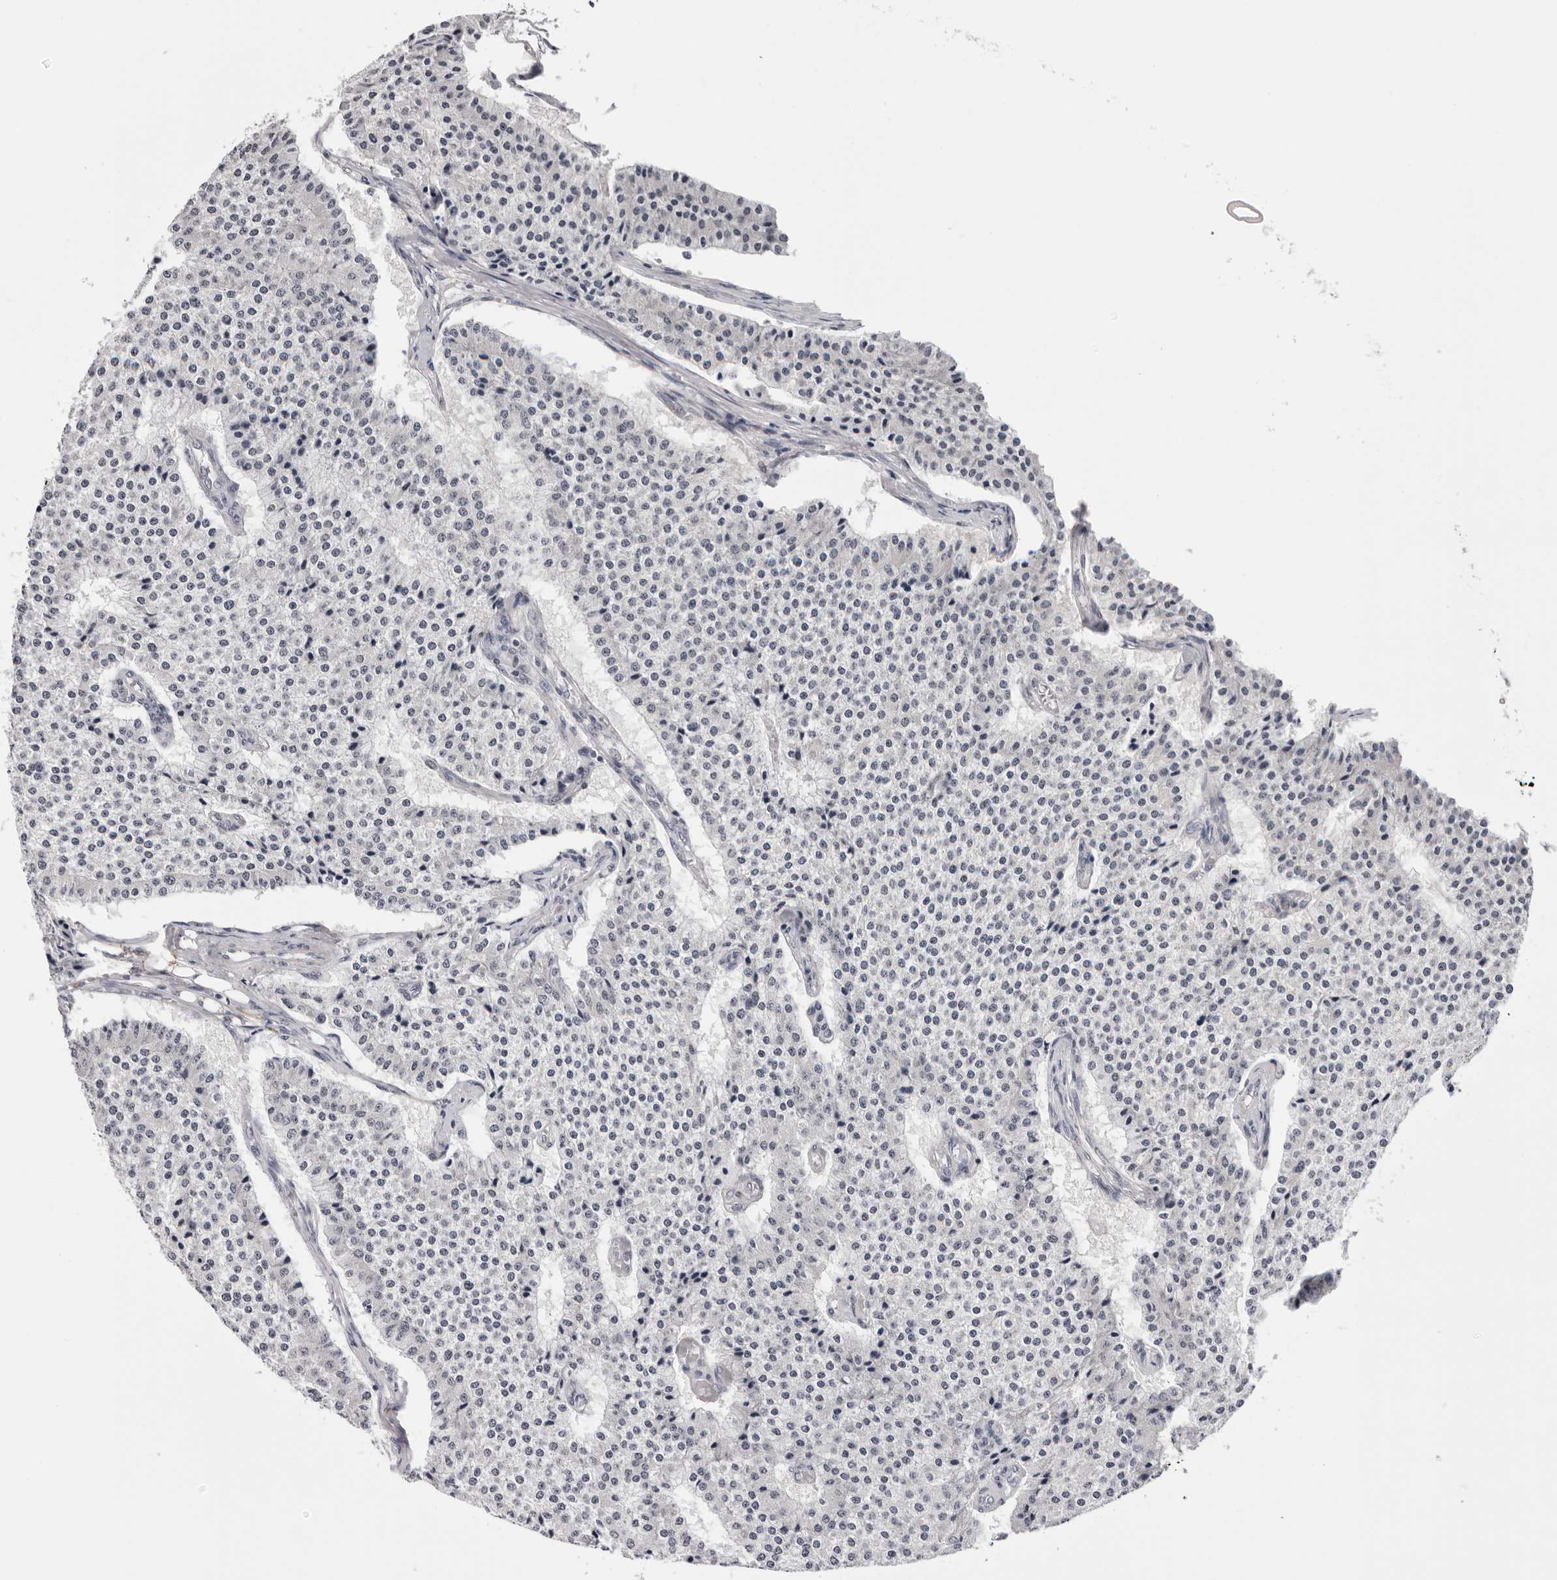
{"staining": {"intensity": "negative", "quantity": "none", "location": "none"}, "tissue": "carcinoid", "cell_type": "Tumor cells", "image_type": "cancer", "snomed": [{"axis": "morphology", "description": "Carcinoid, malignant, NOS"}, {"axis": "topography", "description": "Colon"}], "caption": "A micrograph of human malignant carcinoid is negative for staining in tumor cells.", "gene": "PRUNE1", "patient": {"sex": "female", "age": 52}}